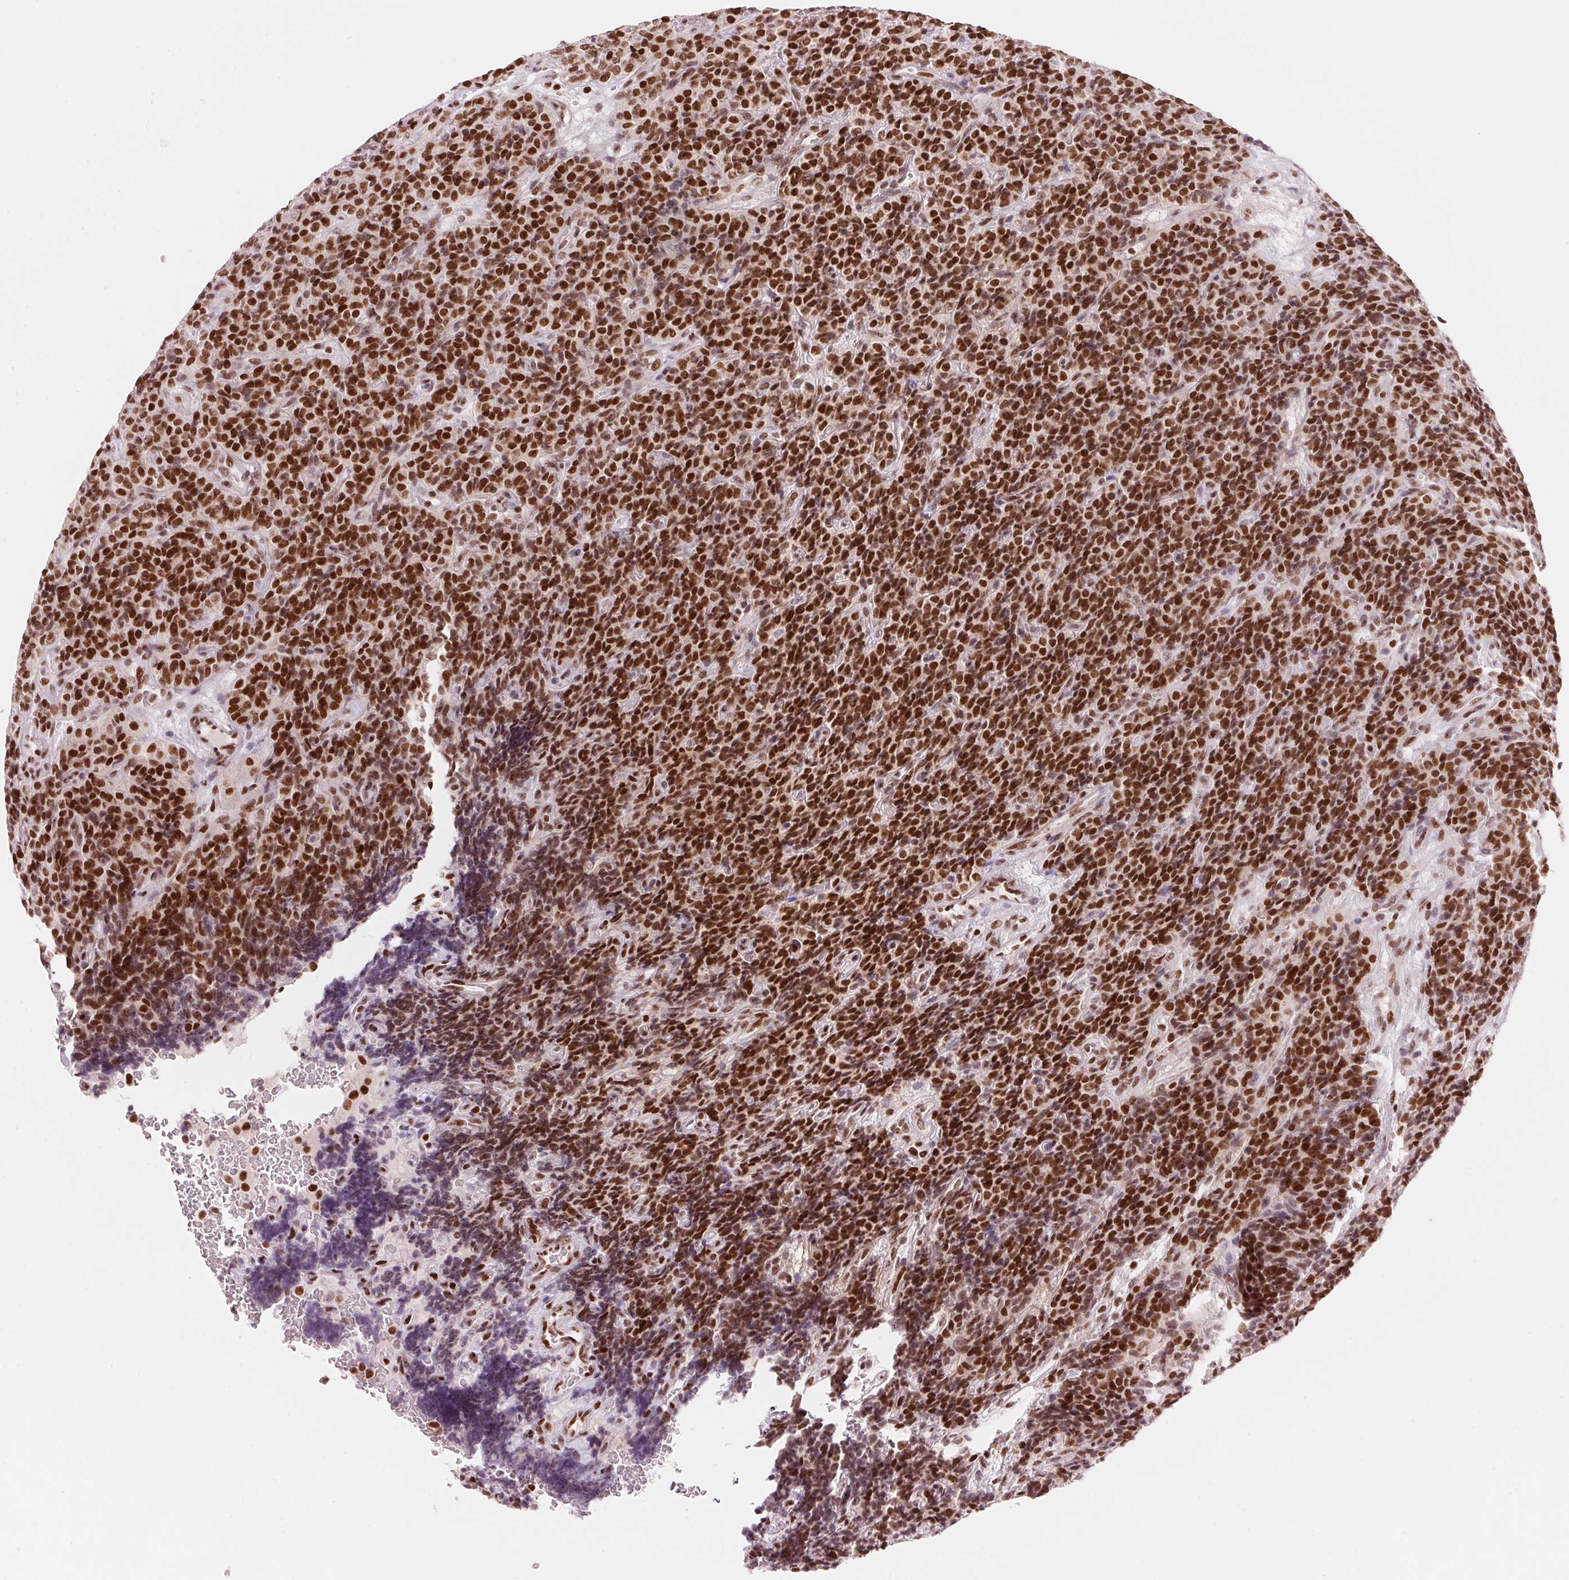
{"staining": {"intensity": "strong", "quantity": ">75%", "location": "nuclear"}, "tissue": "carcinoid", "cell_type": "Tumor cells", "image_type": "cancer", "snomed": [{"axis": "morphology", "description": "Carcinoid, malignant, NOS"}, {"axis": "topography", "description": "Pancreas"}], "caption": "IHC (DAB (3,3'-diaminobenzidine)) staining of malignant carcinoid exhibits strong nuclear protein expression in about >75% of tumor cells.", "gene": "NXF1", "patient": {"sex": "male", "age": 36}}